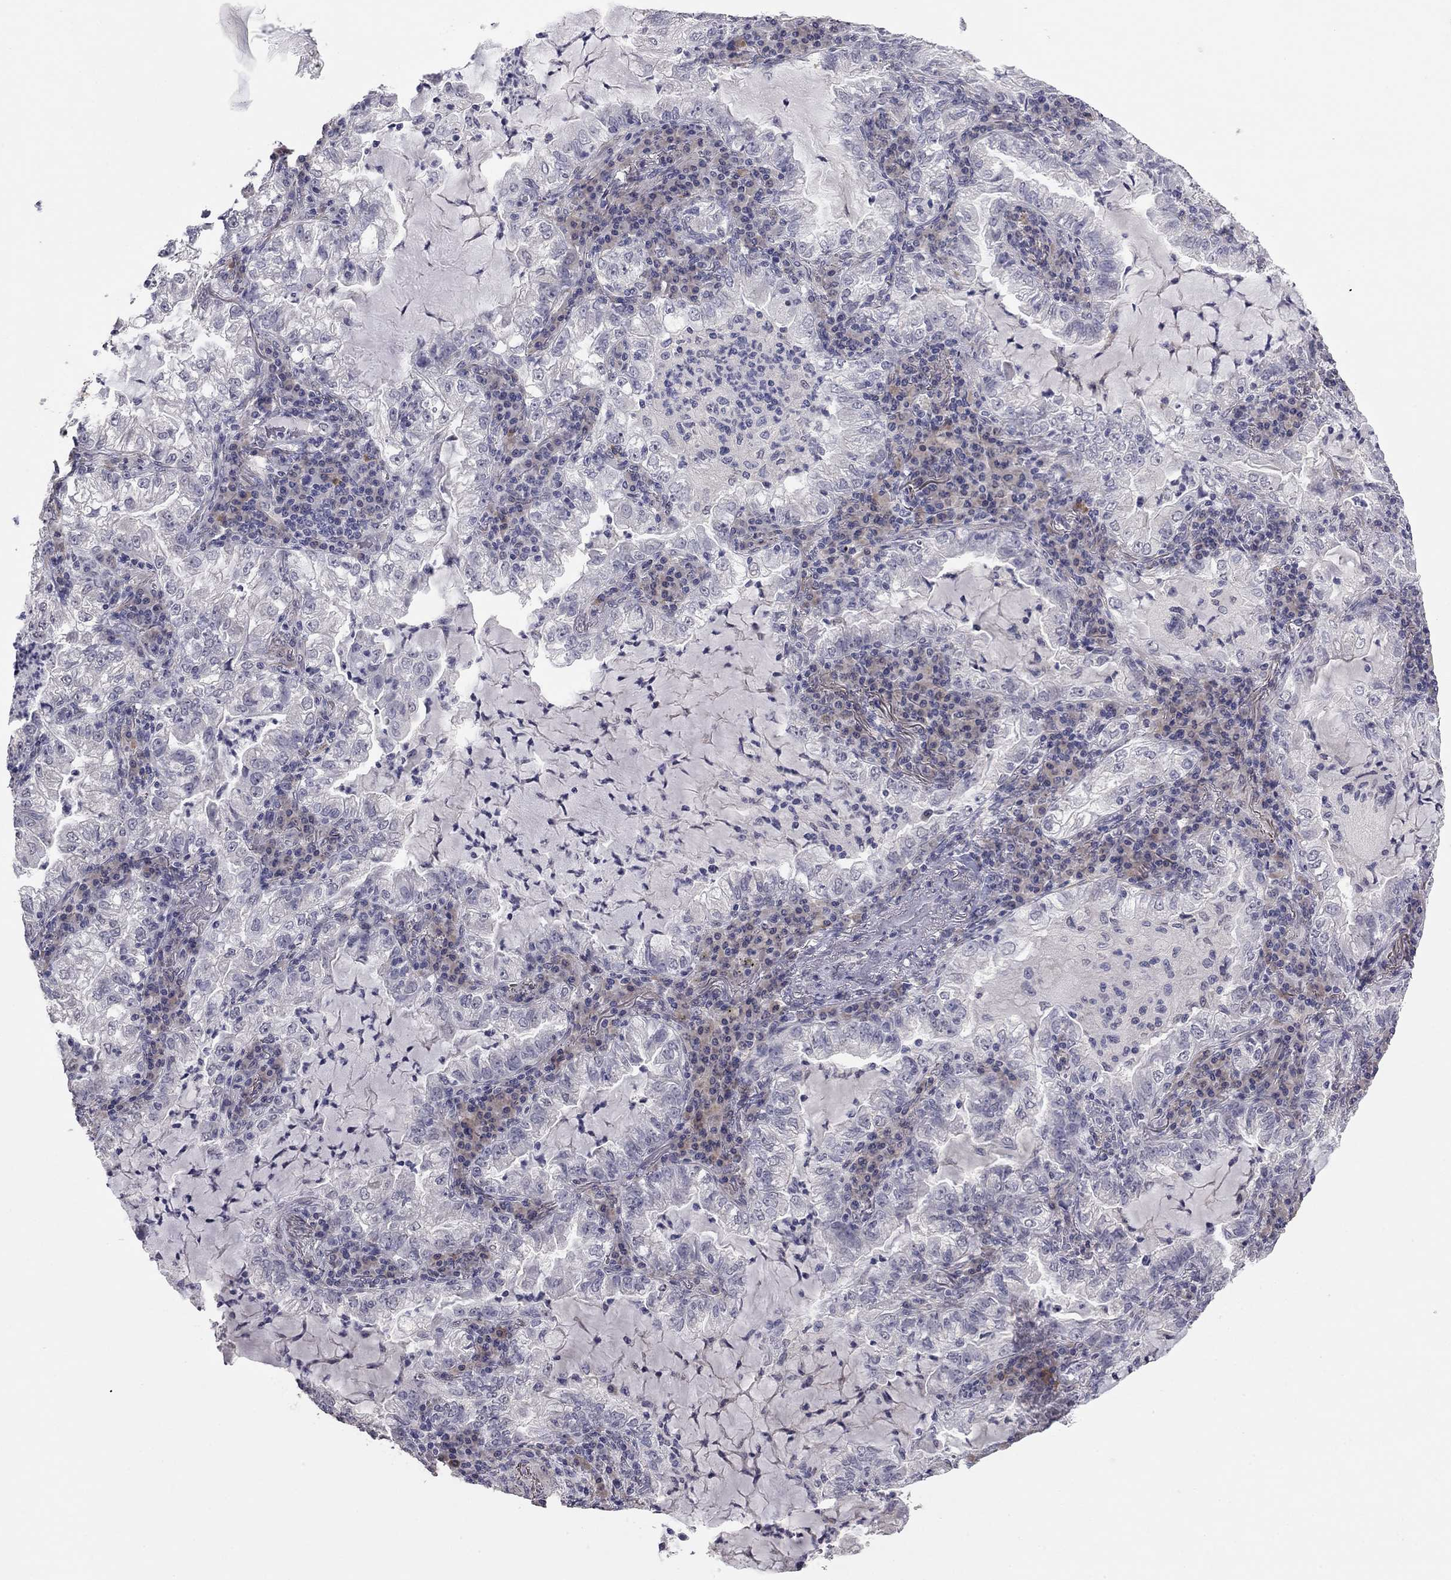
{"staining": {"intensity": "negative", "quantity": "none", "location": "none"}, "tissue": "lung cancer", "cell_type": "Tumor cells", "image_type": "cancer", "snomed": [{"axis": "morphology", "description": "Adenocarcinoma, NOS"}, {"axis": "topography", "description": "Lung"}], "caption": "The histopathology image exhibits no significant expression in tumor cells of lung cancer.", "gene": "PRRT2", "patient": {"sex": "female", "age": 73}}